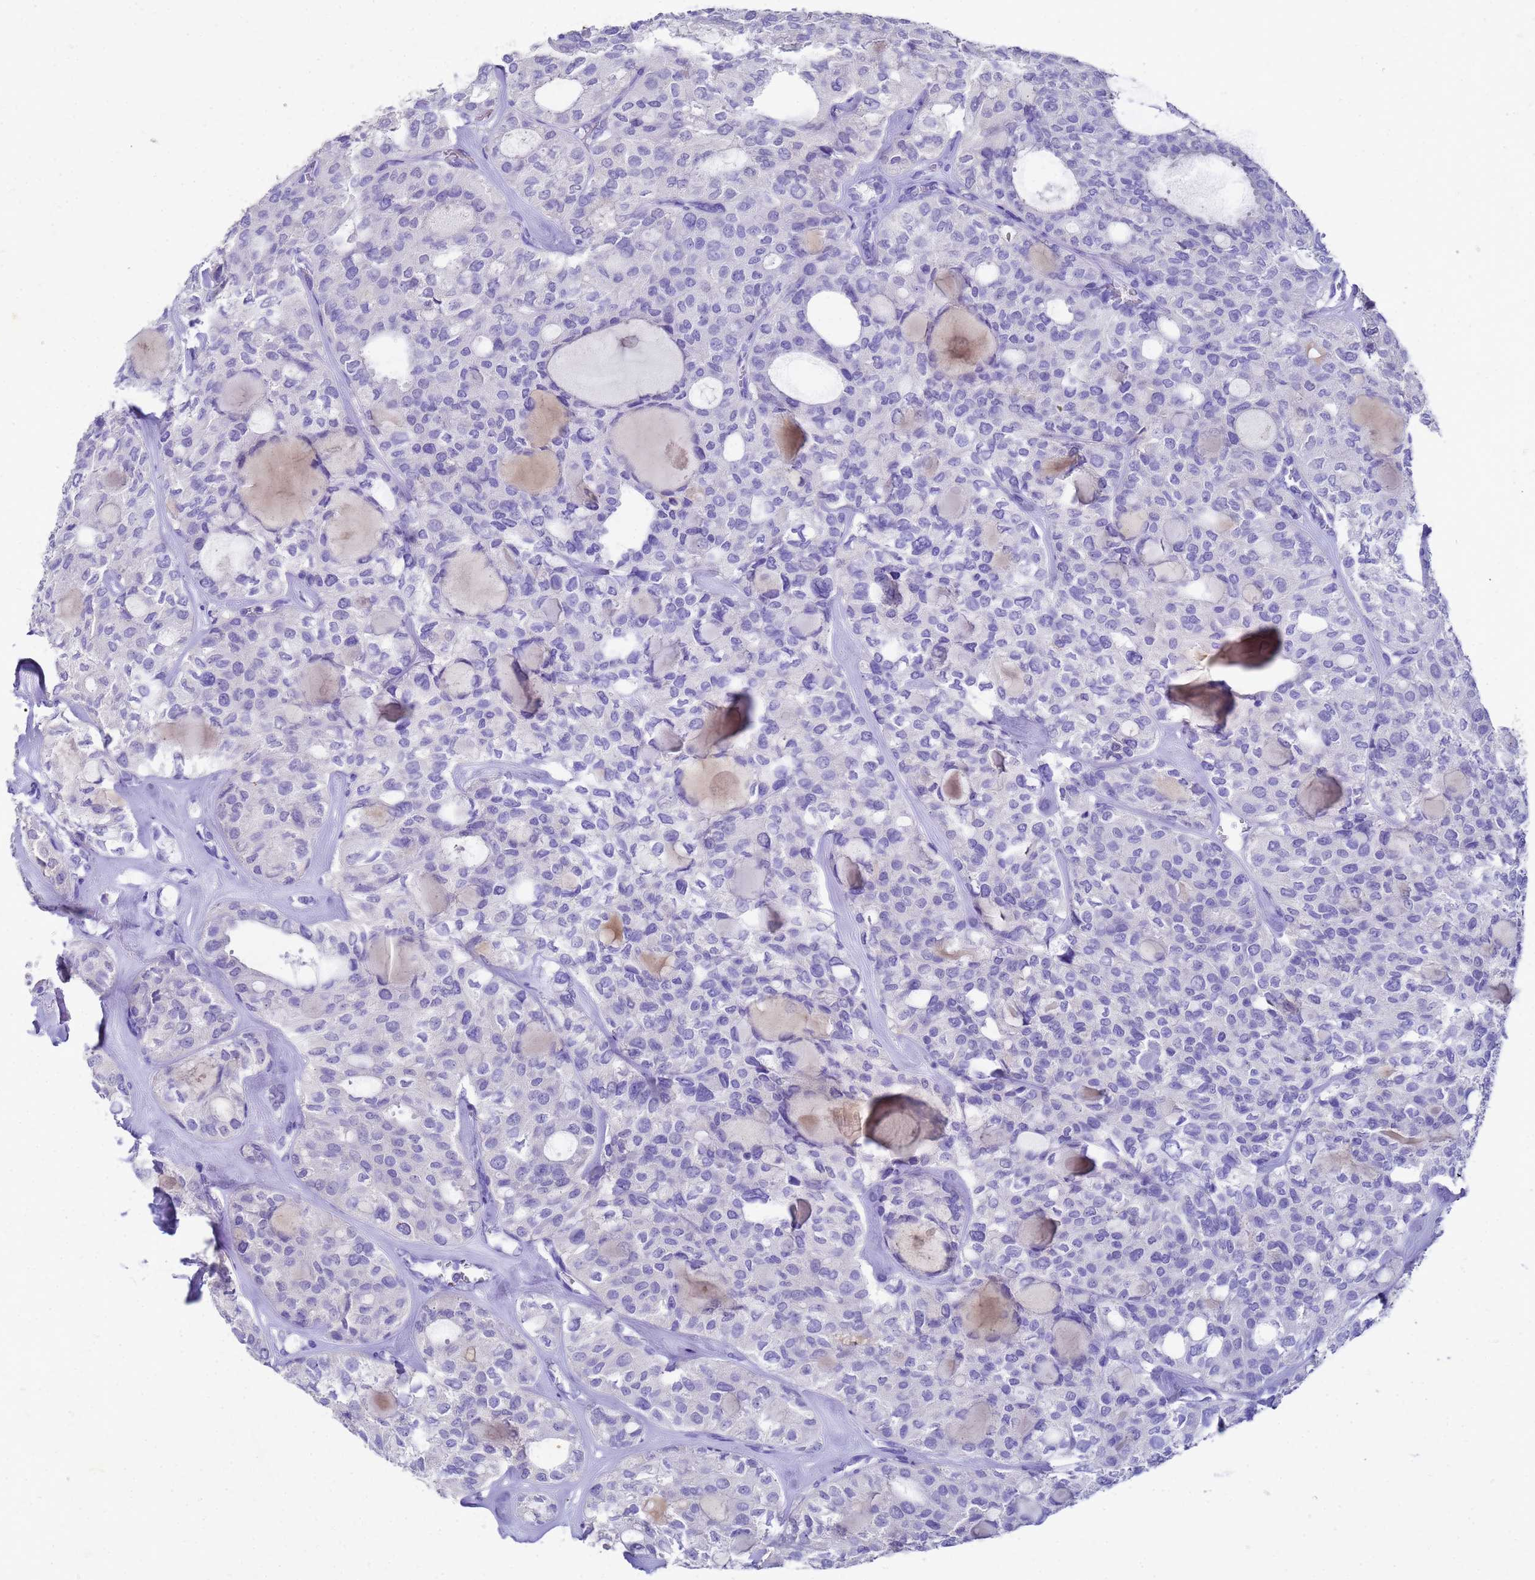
{"staining": {"intensity": "negative", "quantity": "none", "location": "none"}, "tissue": "thyroid cancer", "cell_type": "Tumor cells", "image_type": "cancer", "snomed": [{"axis": "morphology", "description": "Follicular adenoma carcinoma, NOS"}, {"axis": "topography", "description": "Thyroid gland"}], "caption": "This is an IHC photomicrograph of thyroid cancer (follicular adenoma carcinoma). There is no positivity in tumor cells.", "gene": "MS4A13", "patient": {"sex": "male", "age": 75}}